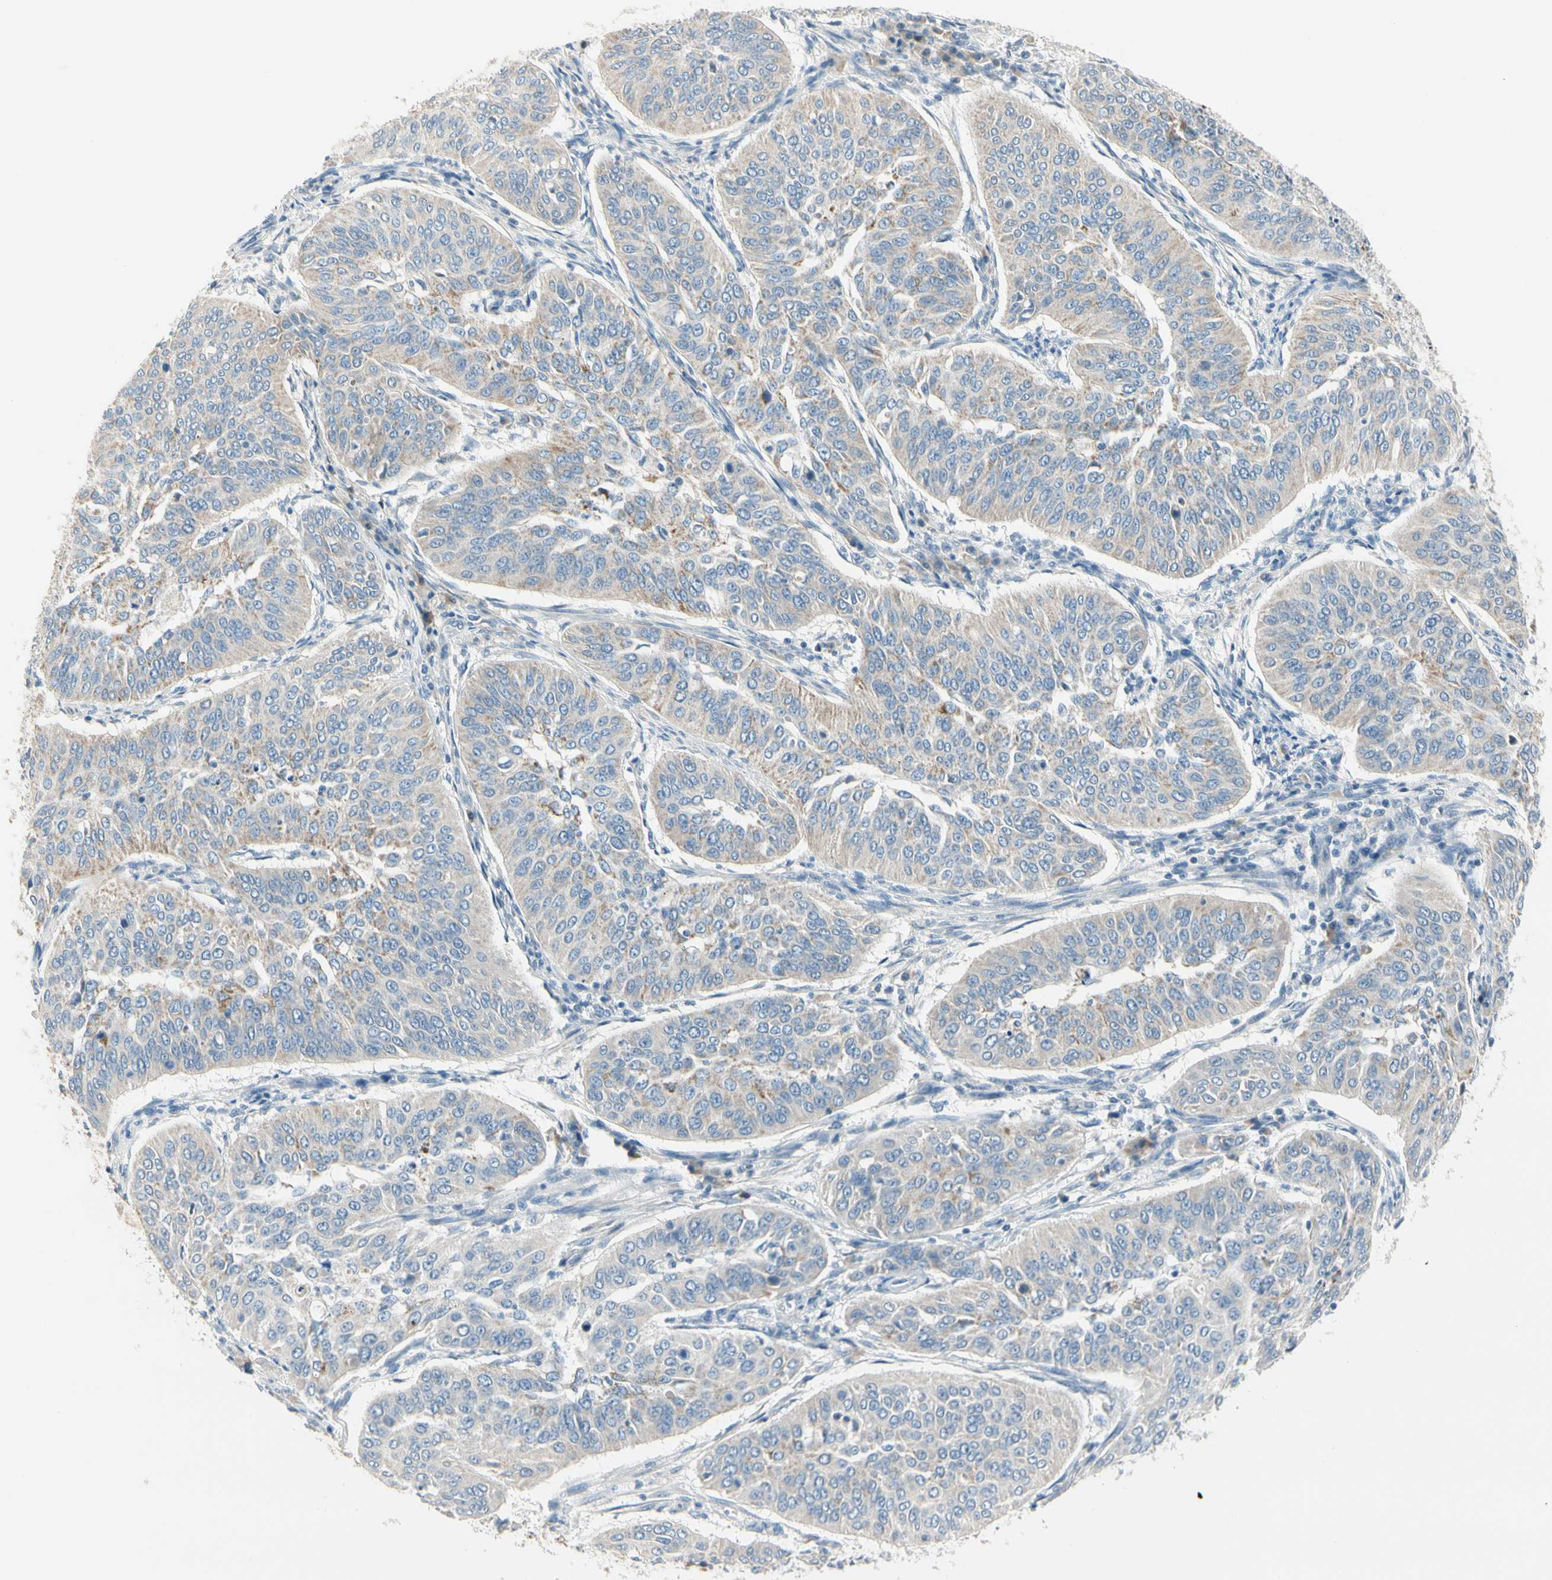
{"staining": {"intensity": "weak", "quantity": ">75%", "location": "cytoplasmic/membranous"}, "tissue": "cervical cancer", "cell_type": "Tumor cells", "image_type": "cancer", "snomed": [{"axis": "morphology", "description": "Normal tissue, NOS"}, {"axis": "morphology", "description": "Squamous cell carcinoma, NOS"}, {"axis": "topography", "description": "Cervix"}], "caption": "IHC staining of cervical cancer, which displays low levels of weak cytoplasmic/membranous positivity in approximately >75% of tumor cells indicating weak cytoplasmic/membranous protein staining. The staining was performed using DAB (3,3'-diaminobenzidine) (brown) for protein detection and nuclei were counterstained in hematoxylin (blue).", "gene": "SLC6A15", "patient": {"sex": "female", "age": 39}}